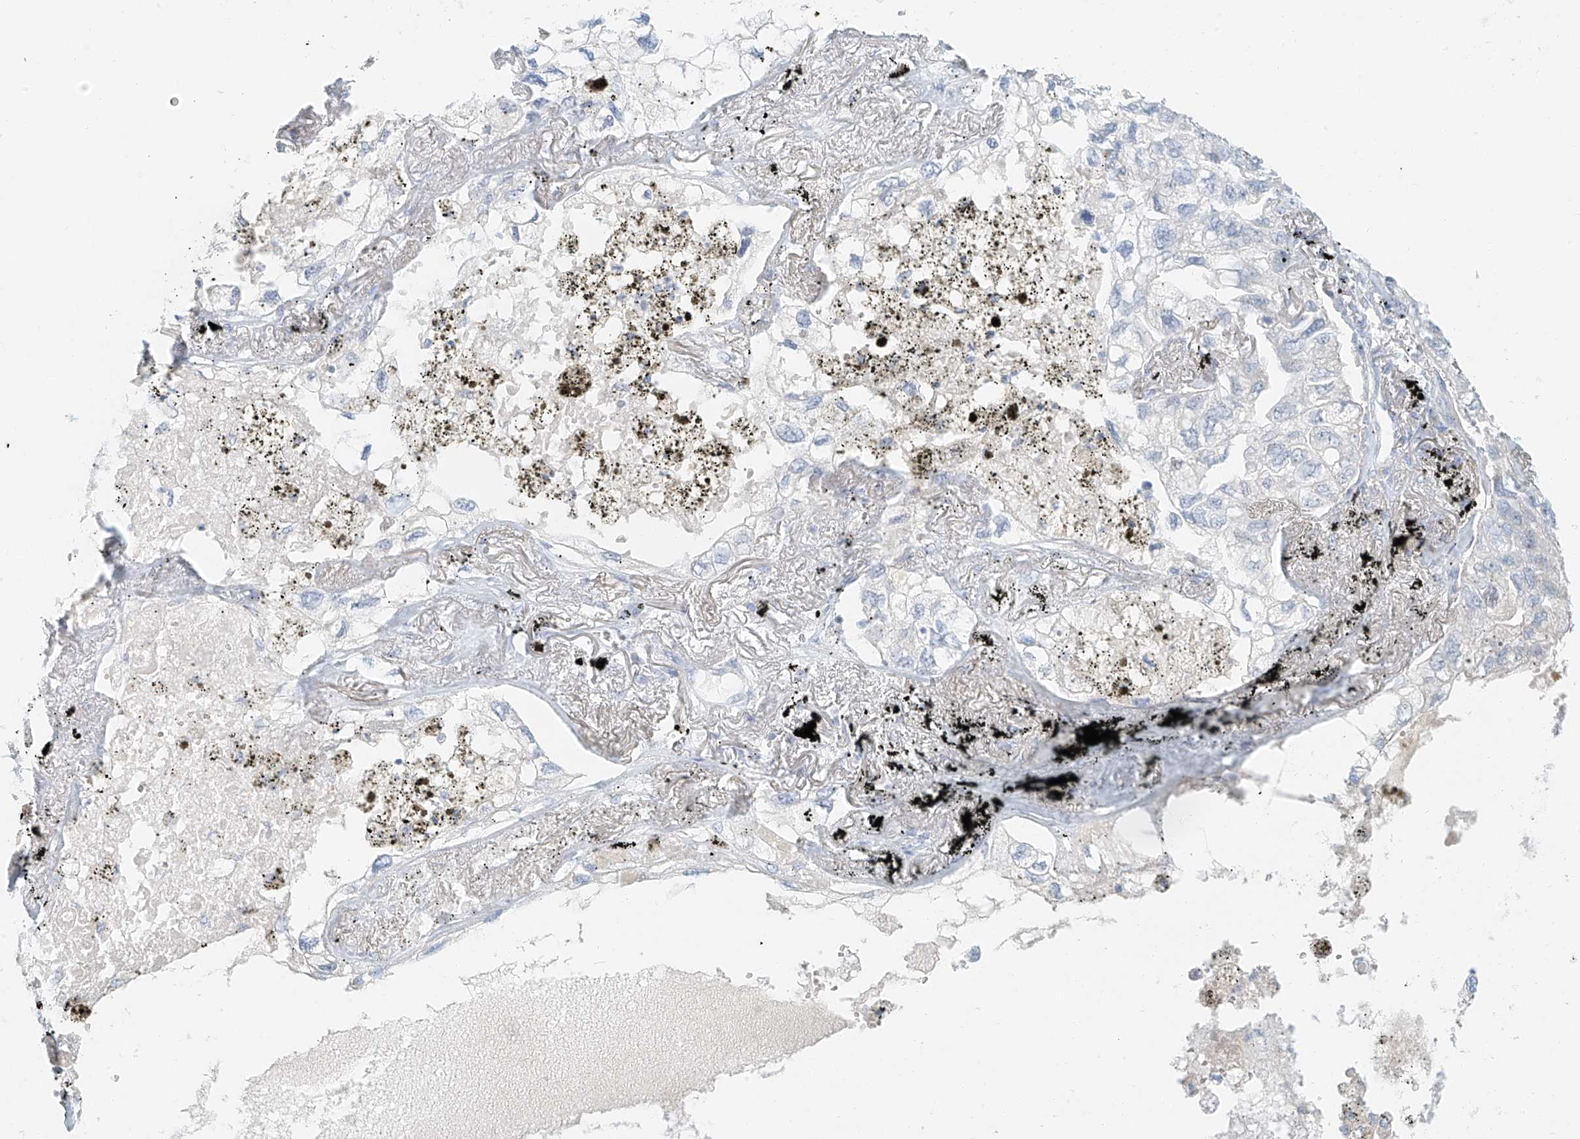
{"staining": {"intensity": "negative", "quantity": "none", "location": "none"}, "tissue": "lung cancer", "cell_type": "Tumor cells", "image_type": "cancer", "snomed": [{"axis": "morphology", "description": "Adenocarcinoma, NOS"}, {"axis": "topography", "description": "Lung"}], "caption": "IHC of lung cancer demonstrates no positivity in tumor cells.", "gene": "PGC", "patient": {"sex": "male", "age": 65}}